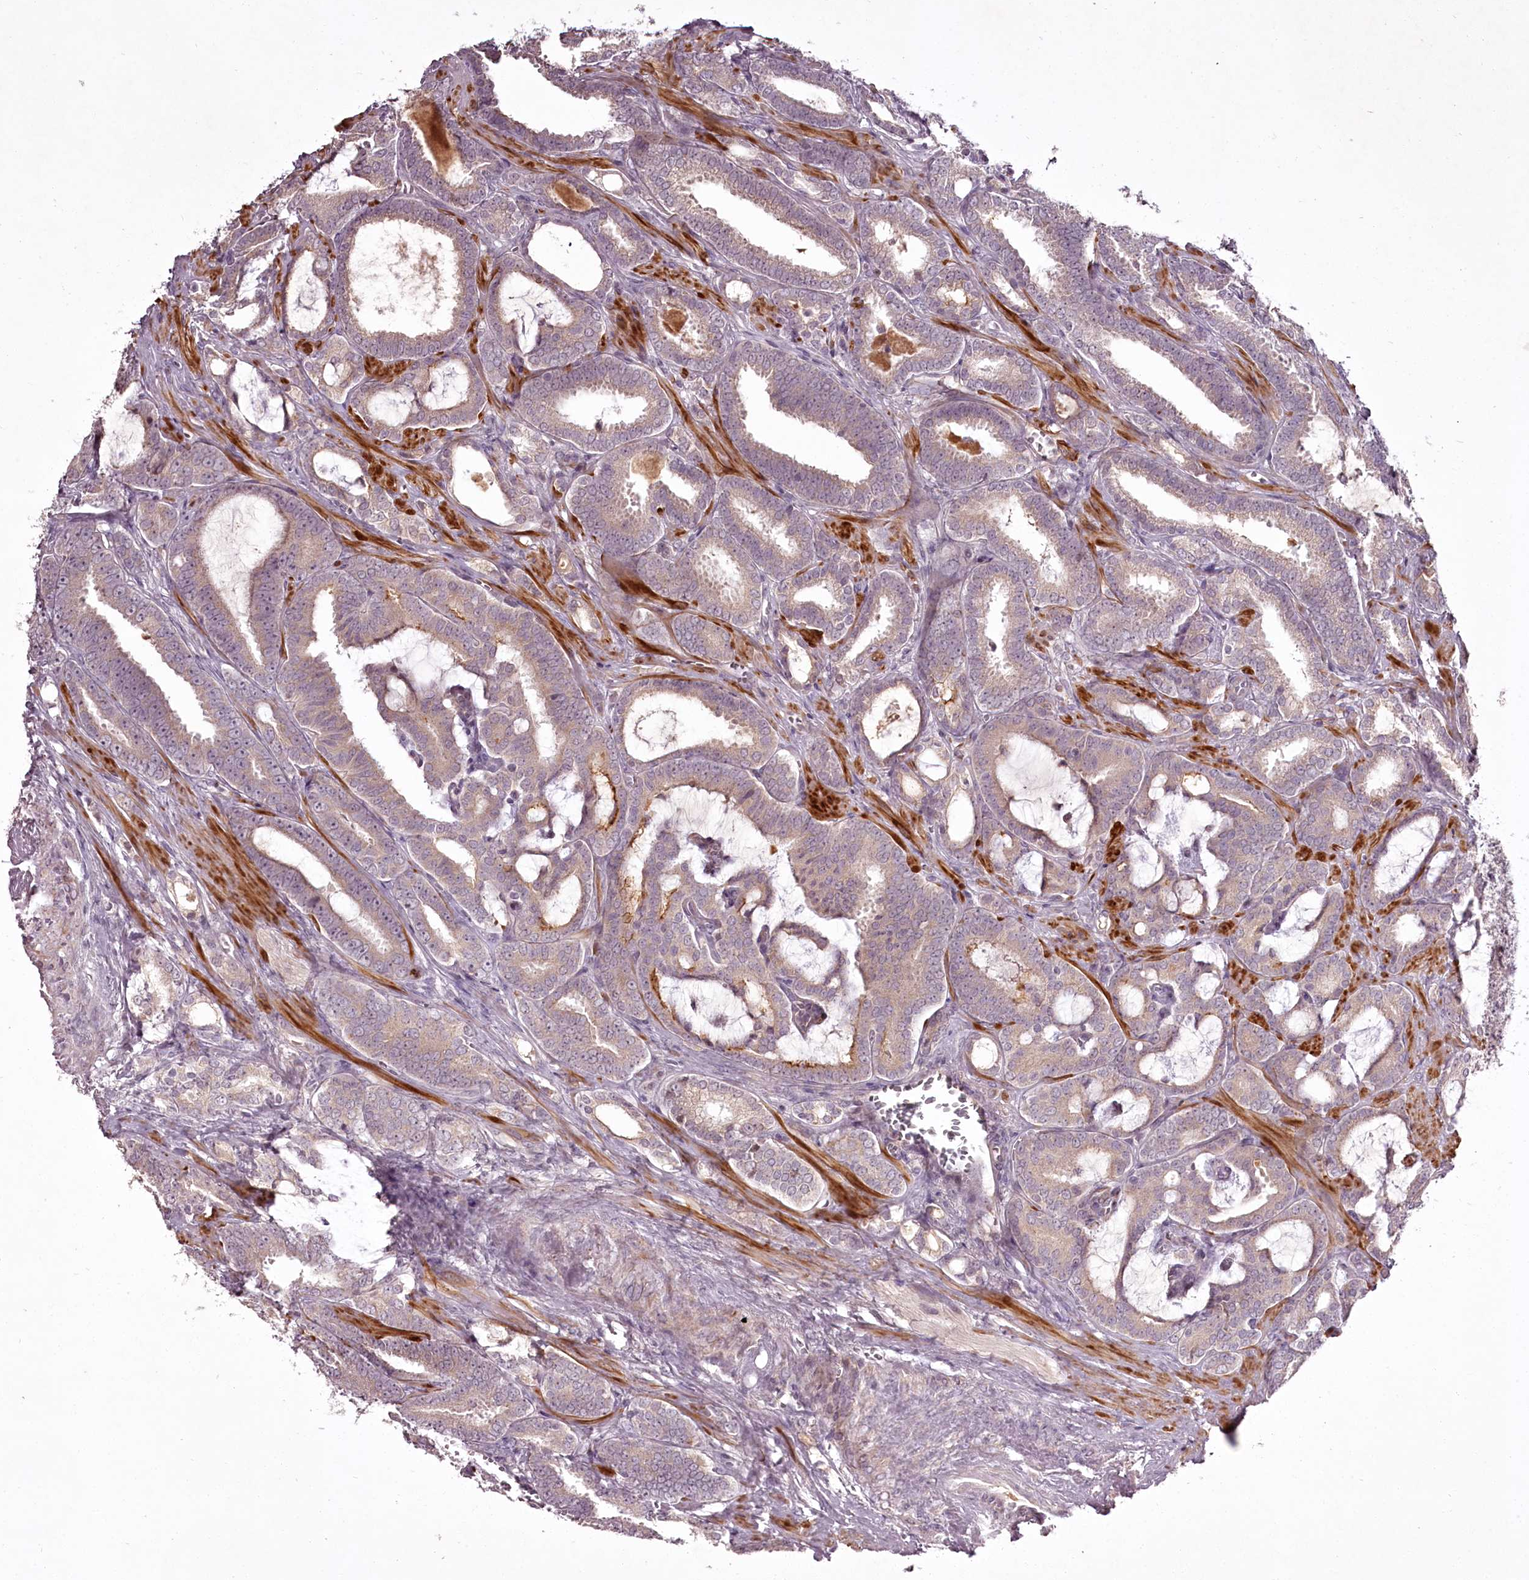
{"staining": {"intensity": "moderate", "quantity": "<25%", "location": "cytoplasmic/membranous"}, "tissue": "prostate cancer", "cell_type": "Tumor cells", "image_type": "cancer", "snomed": [{"axis": "morphology", "description": "Adenocarcinoma, High grade"}, {"axis": "topography", "description": "Prostate and seminal vesicle, NOS"}], "caption": "Immunohistochemistry (IHC) (DAB (3,3'-diaminobenzidine)) staining of human prostate high-grade adenocarcinoma exhibits moderate cytoplasmic/membranous protein staining in approximately <25% of tumor cells.", "gene": "RBMXL2", "patient": {"sex": "male", "age": 67}}